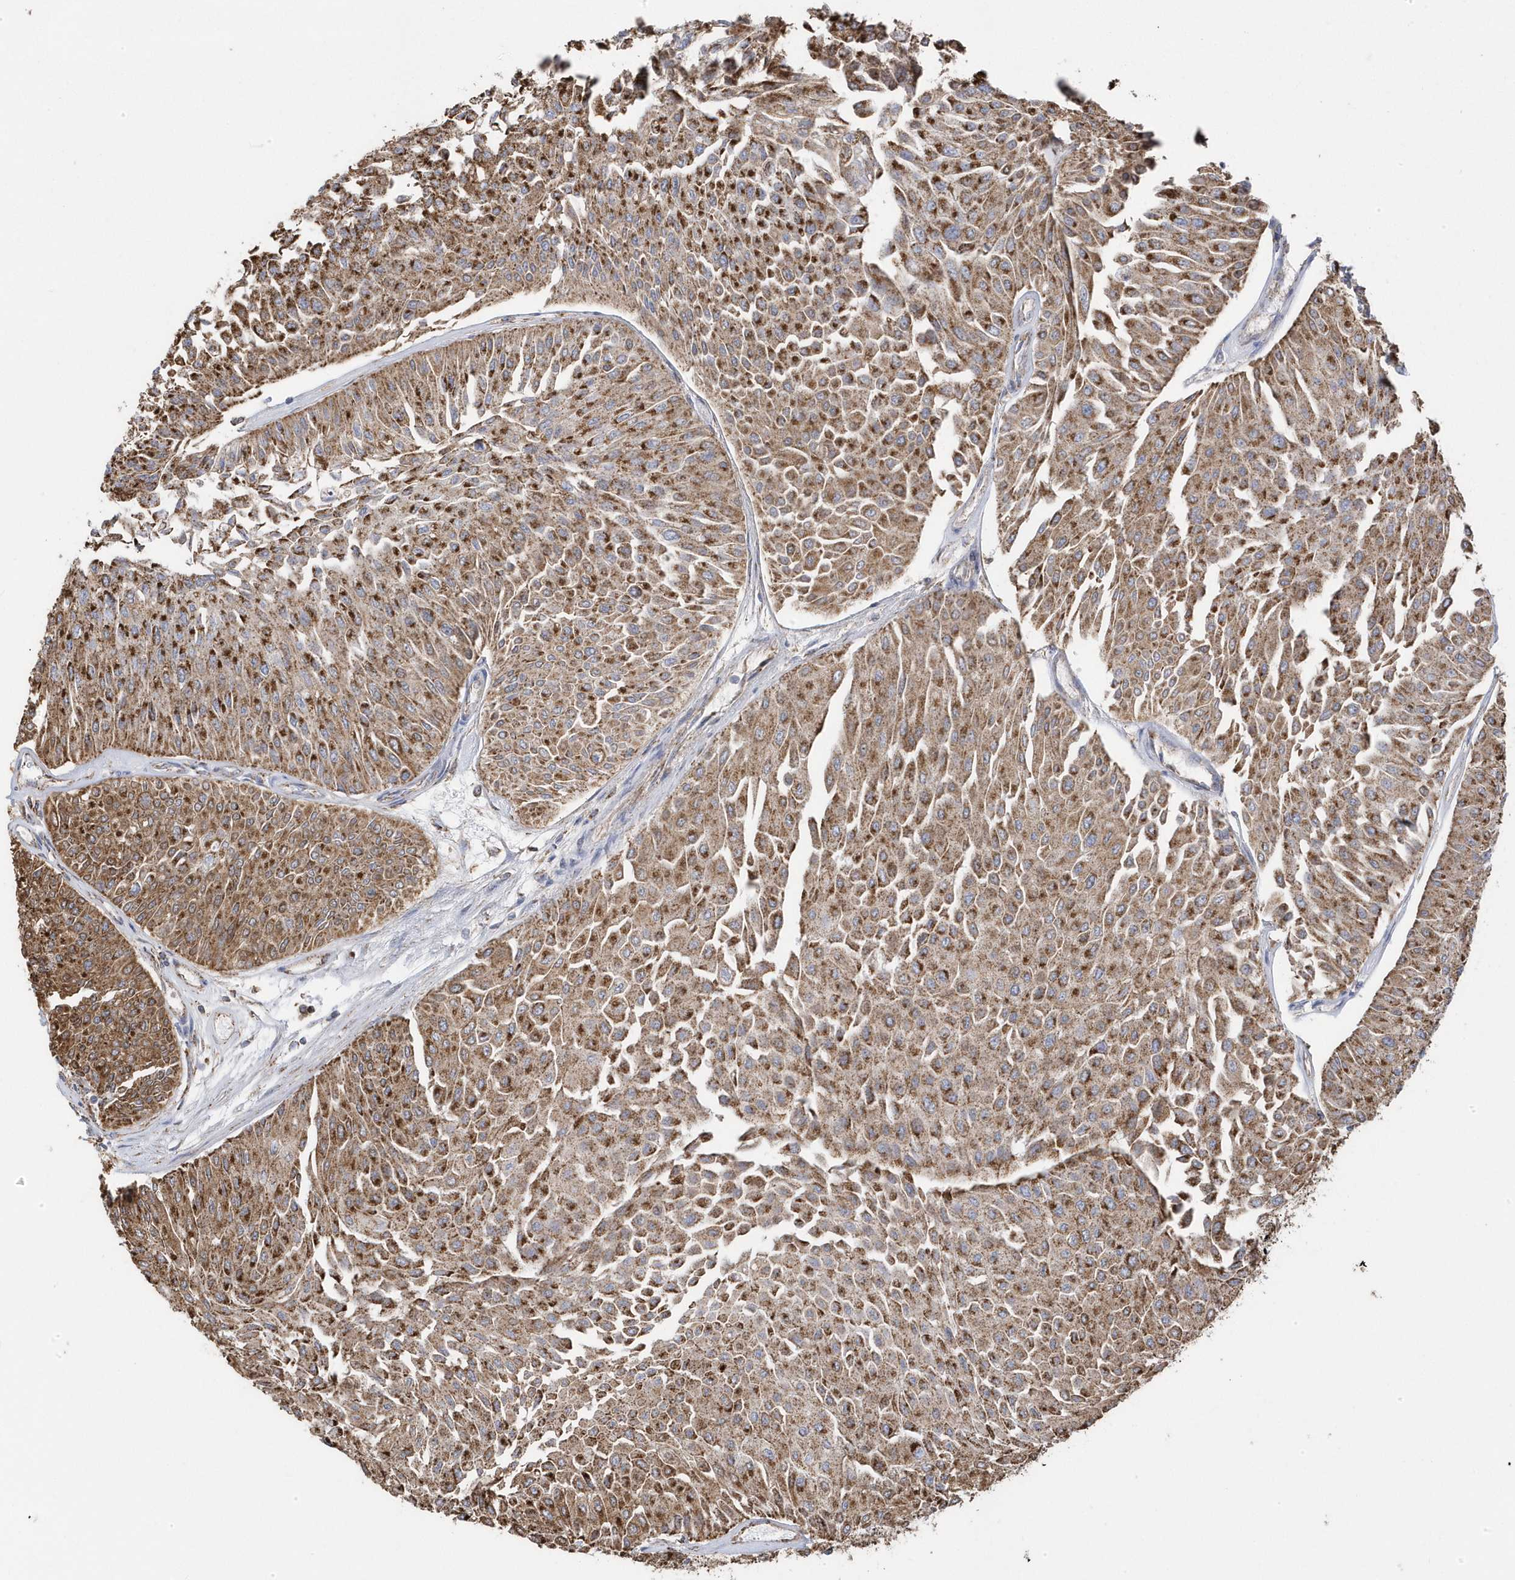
{"staining": {"intensity": "moderate", "quantity": ">75%", "location": "cytoplasmic/membranous"}, "tissue": "urothelial cancer", "cell_type": "Tumor cells", "image_type": "cancer", "snomed": [{"axis": "morphology", "description": "Urothelial carcinoma, Low grade"}, {"axis": "topography", "description": "Urinary bladder"}], "caption": "A photomicrograph of human urothelial cancer stained for a protein exhibits moderate cytoplasmic/membranous brown staining in tumor cells.", "gene": "GTPBP8", "patient": {"sex": "male", "age": 67}}